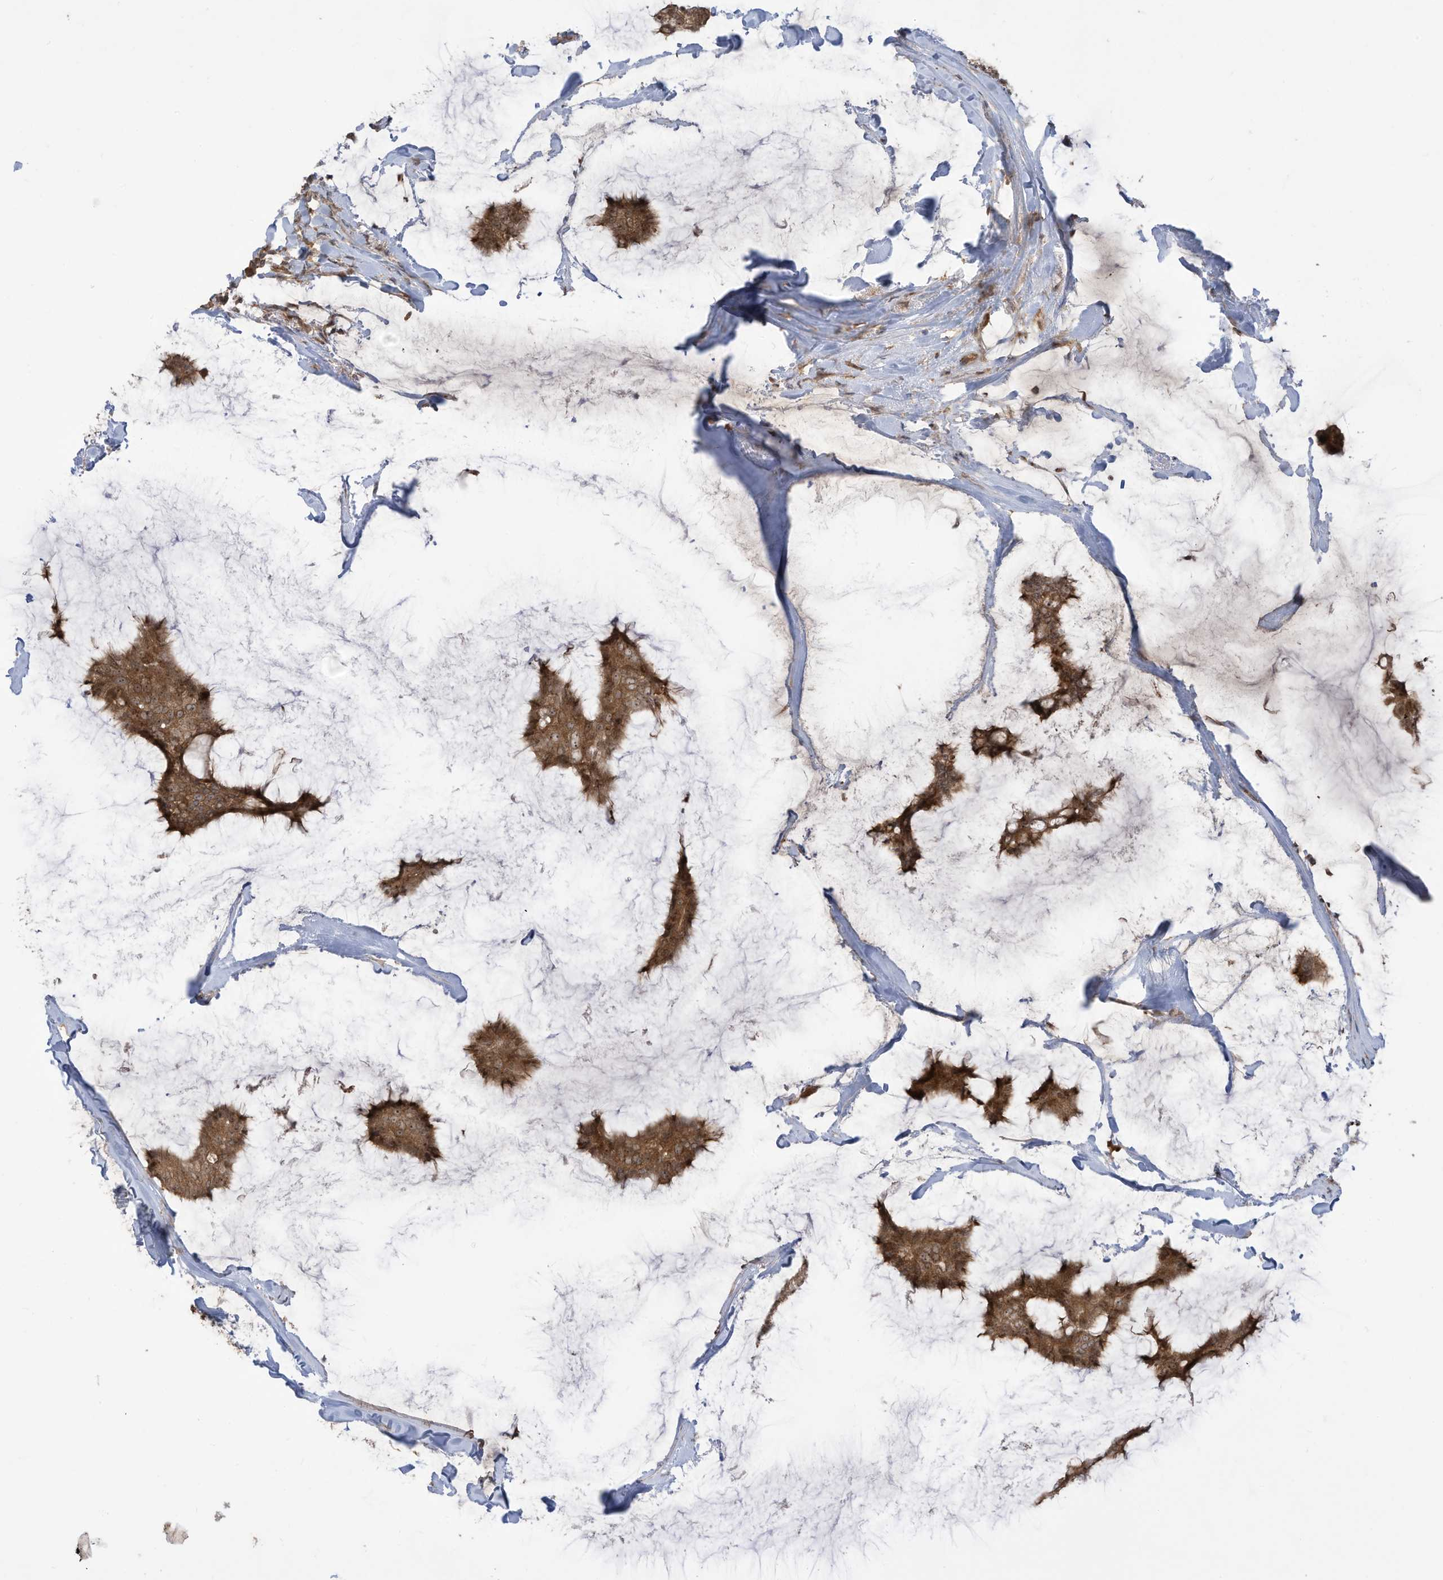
{"staining": {"intensity": "moderate", "quantity": ">75%", "location": "cytoplasmic/membranous,nuclear"}, "tissue": "breast cancer", "cell_type": "Tumor cells", "image_type": "cancer", "snomed": [{"axis": "morphology", "description": "Duct carcinoma"}, {"axis": "topography", "description": "Breast"}], "caption": "Protein staining of breast cancer tissue exhibits moderate cytoplasmic/membranous and nuclear staining in about >75% of tumor cells.", "gene": "CARF", "patient": {"sex": "female", "age": 93}}